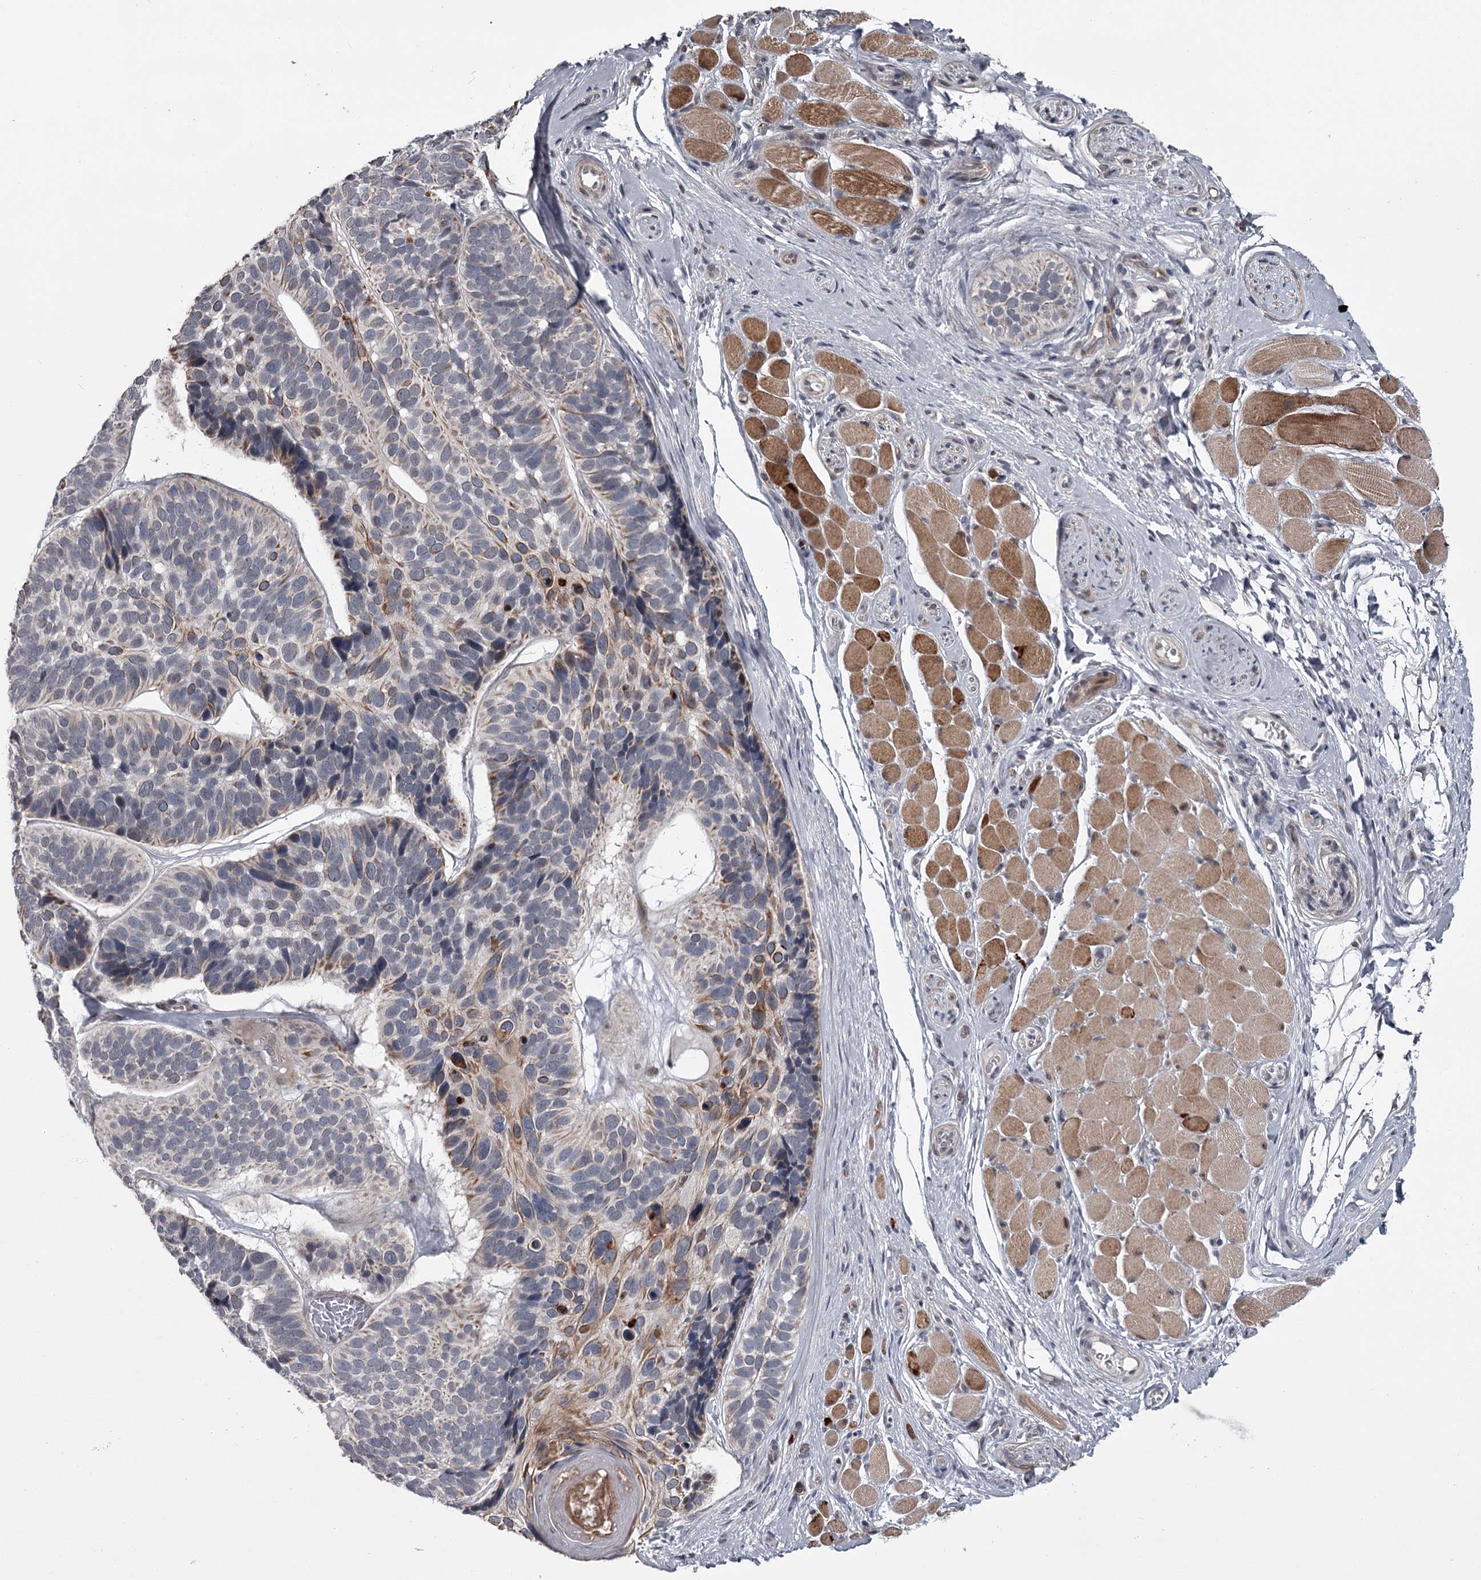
{"staining": {"intensity": "moderate", "quantity": "25%-75%", "location": "cytoplasmic/membranous"}, "tissue": "skin cancer", "cell_type": "Tumor cells", "image_type": "cancer", "snomed": [{"axis": "morphology", "description": "Basal cell carcinoma"}, {"axis": "topography", "description": "Skin"}], "caption": "There is medium levels of moderate cytoplasmic/membranous positivity in tumor cells of skin cancer, as demonstrated by immunohistochemical staining (brown color).", "gene": "PRPF40B", "patient": {"sex": "male", "age": 62}}